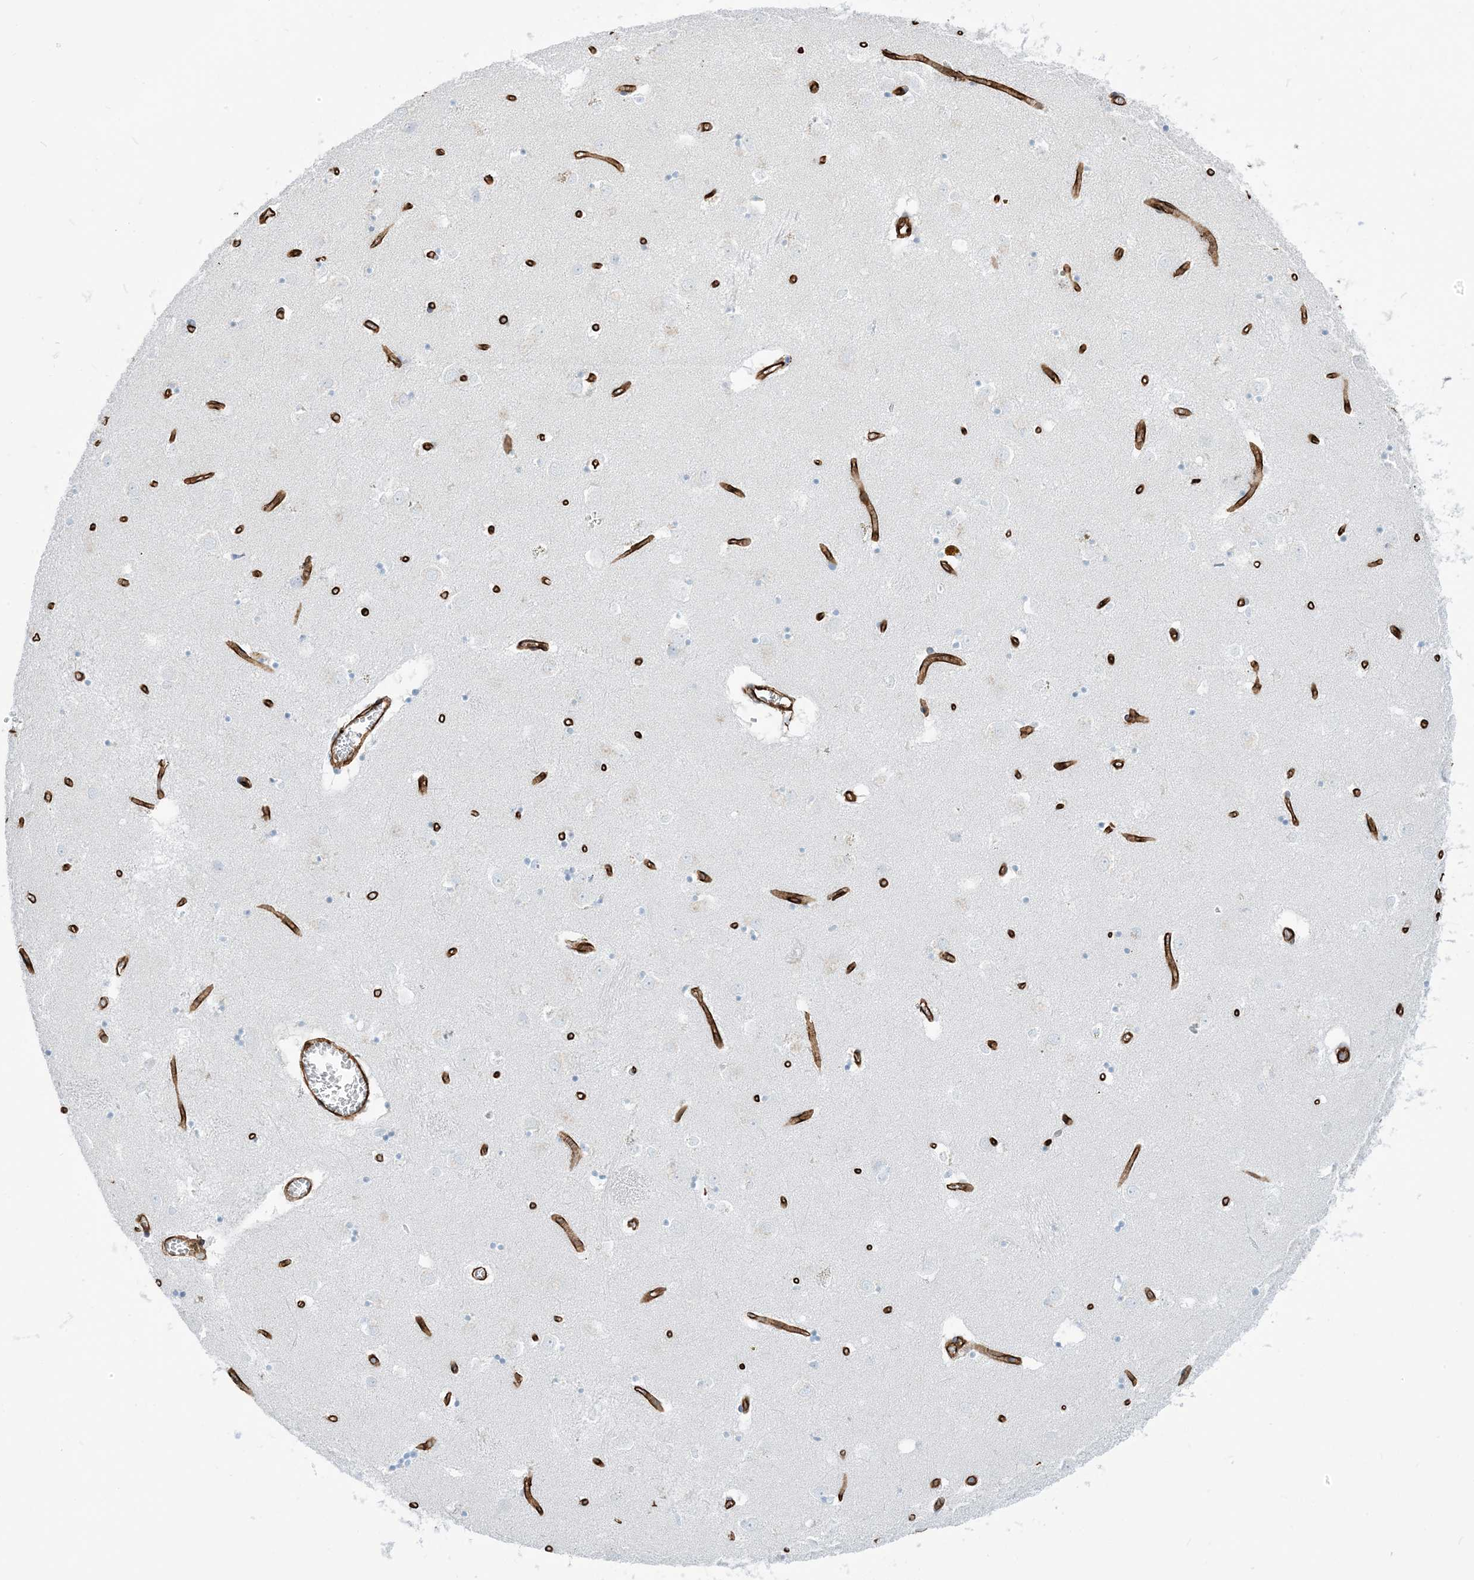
{"staining": {"intensity": "negative", "quantity": "none", "location": "none"}, "tissue": "caudate", "cell_type": "Glial cells", "image_type": "normal", "snomed": [{"axis": "morphology", "description": "Normal tissue, NOS"}, {"axis": "topography", "description": "Lateral ventricle wall"}], "caption": "High magnification brightfield microscopy of benign caudate stained with DAB (brown) and counterstained with hematoxylin (blue): glial cells show no significant positivity.", "gene": "EPS8L3", "patient": {"sex": "male", "age": 70}}